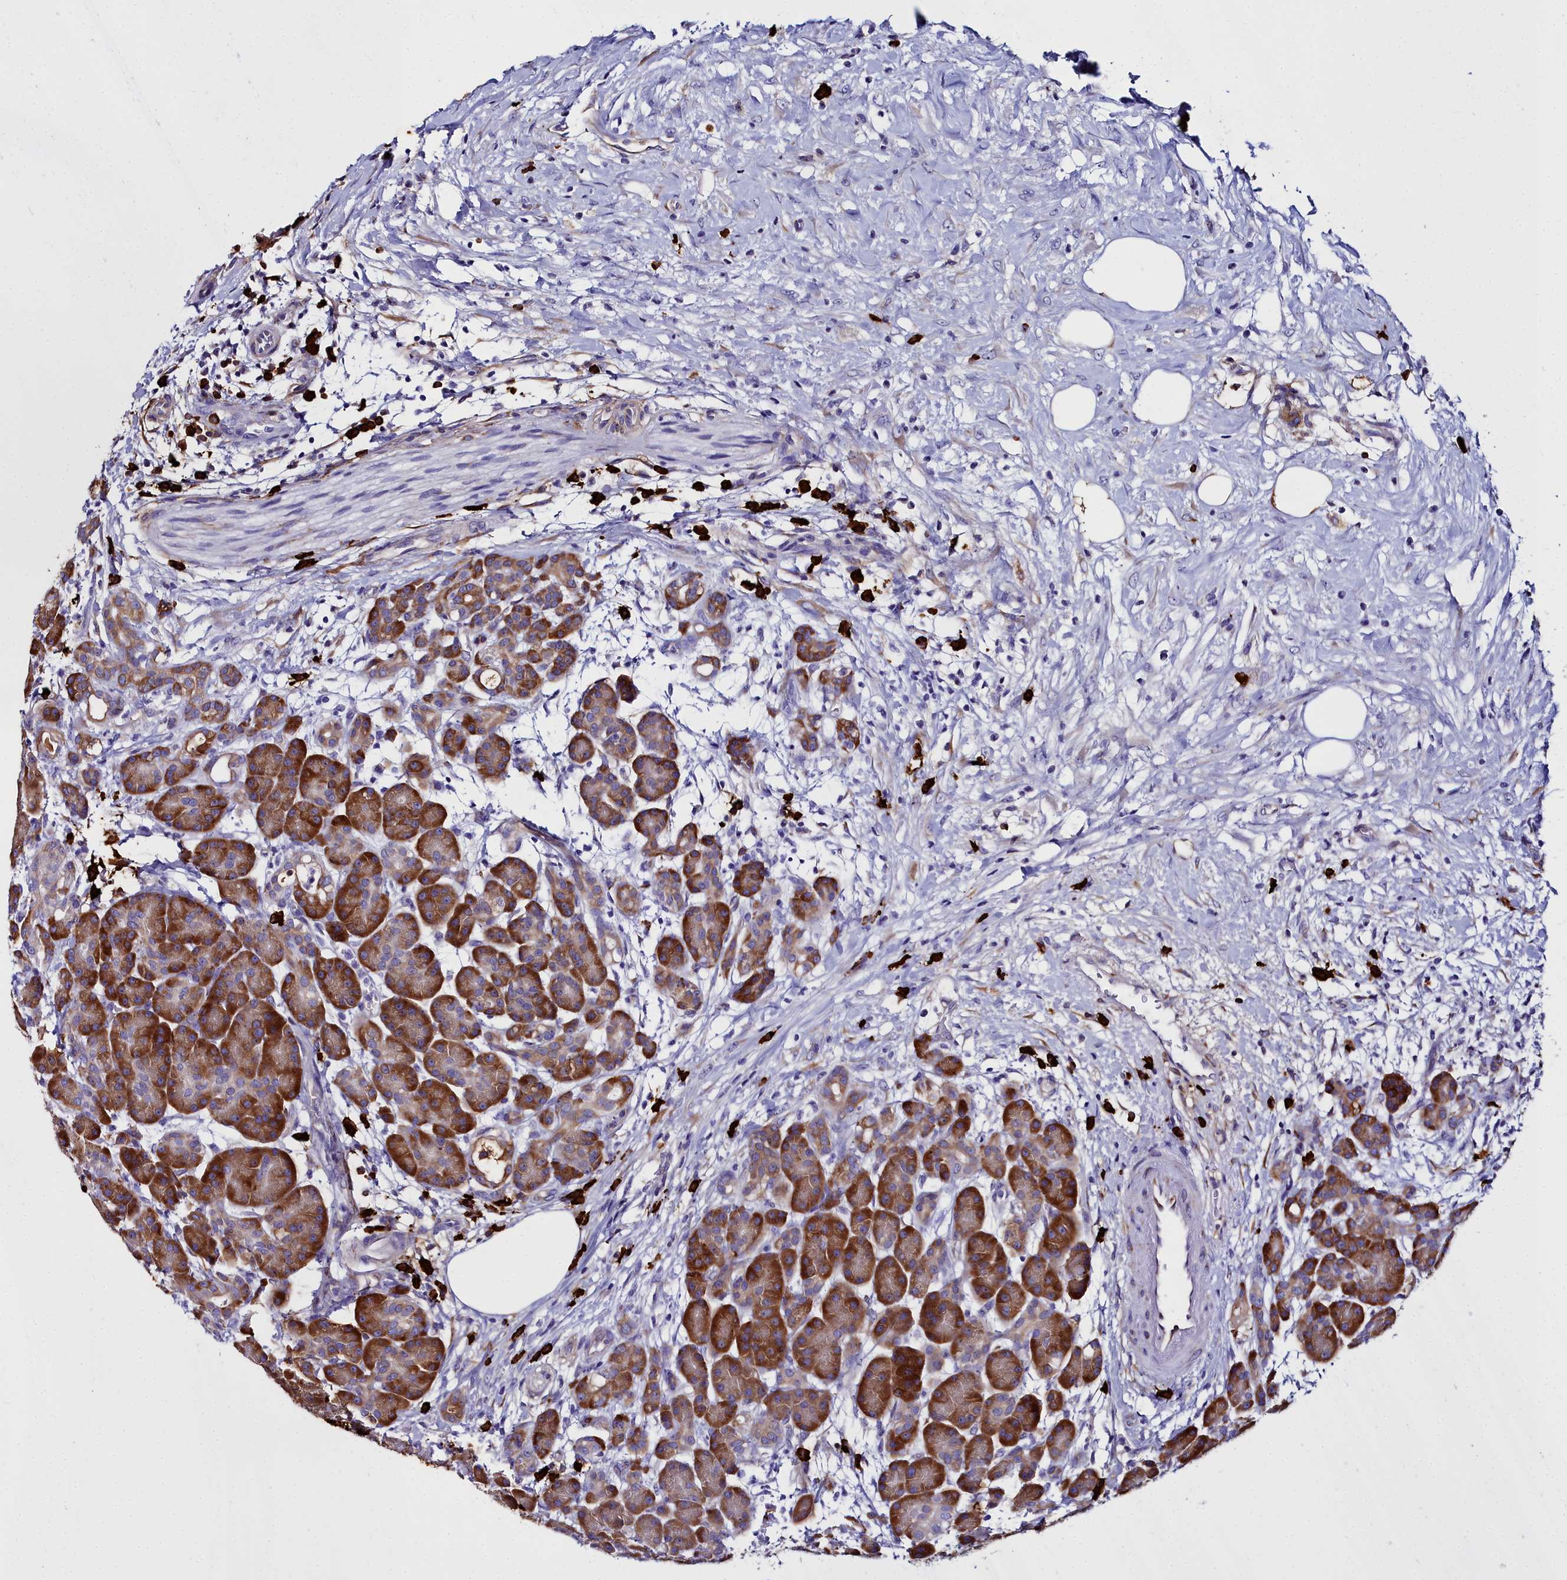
{"staining": {"intensity": "strong", "quantity": ">75%", "location": "cytoplasmic/membranous"}, "tissue": "pancreas", "cell_type": "Exocrine glandular cells", "image_type": "normal", "snomed": [{"axis": "morphology", "description": "Normal tissue, NOS"}, {"axis": "topography", "description": "Pancreas"}], "caption": "Approximately >75% of exocrine glandular cells in normal pancreas demonstrate strong cytoplasmic/membranous protein expression as visualized by brown immunohistochemical staining.", "gene": "TXNDC5", "patient": {"sex": "male", "age": 63}}